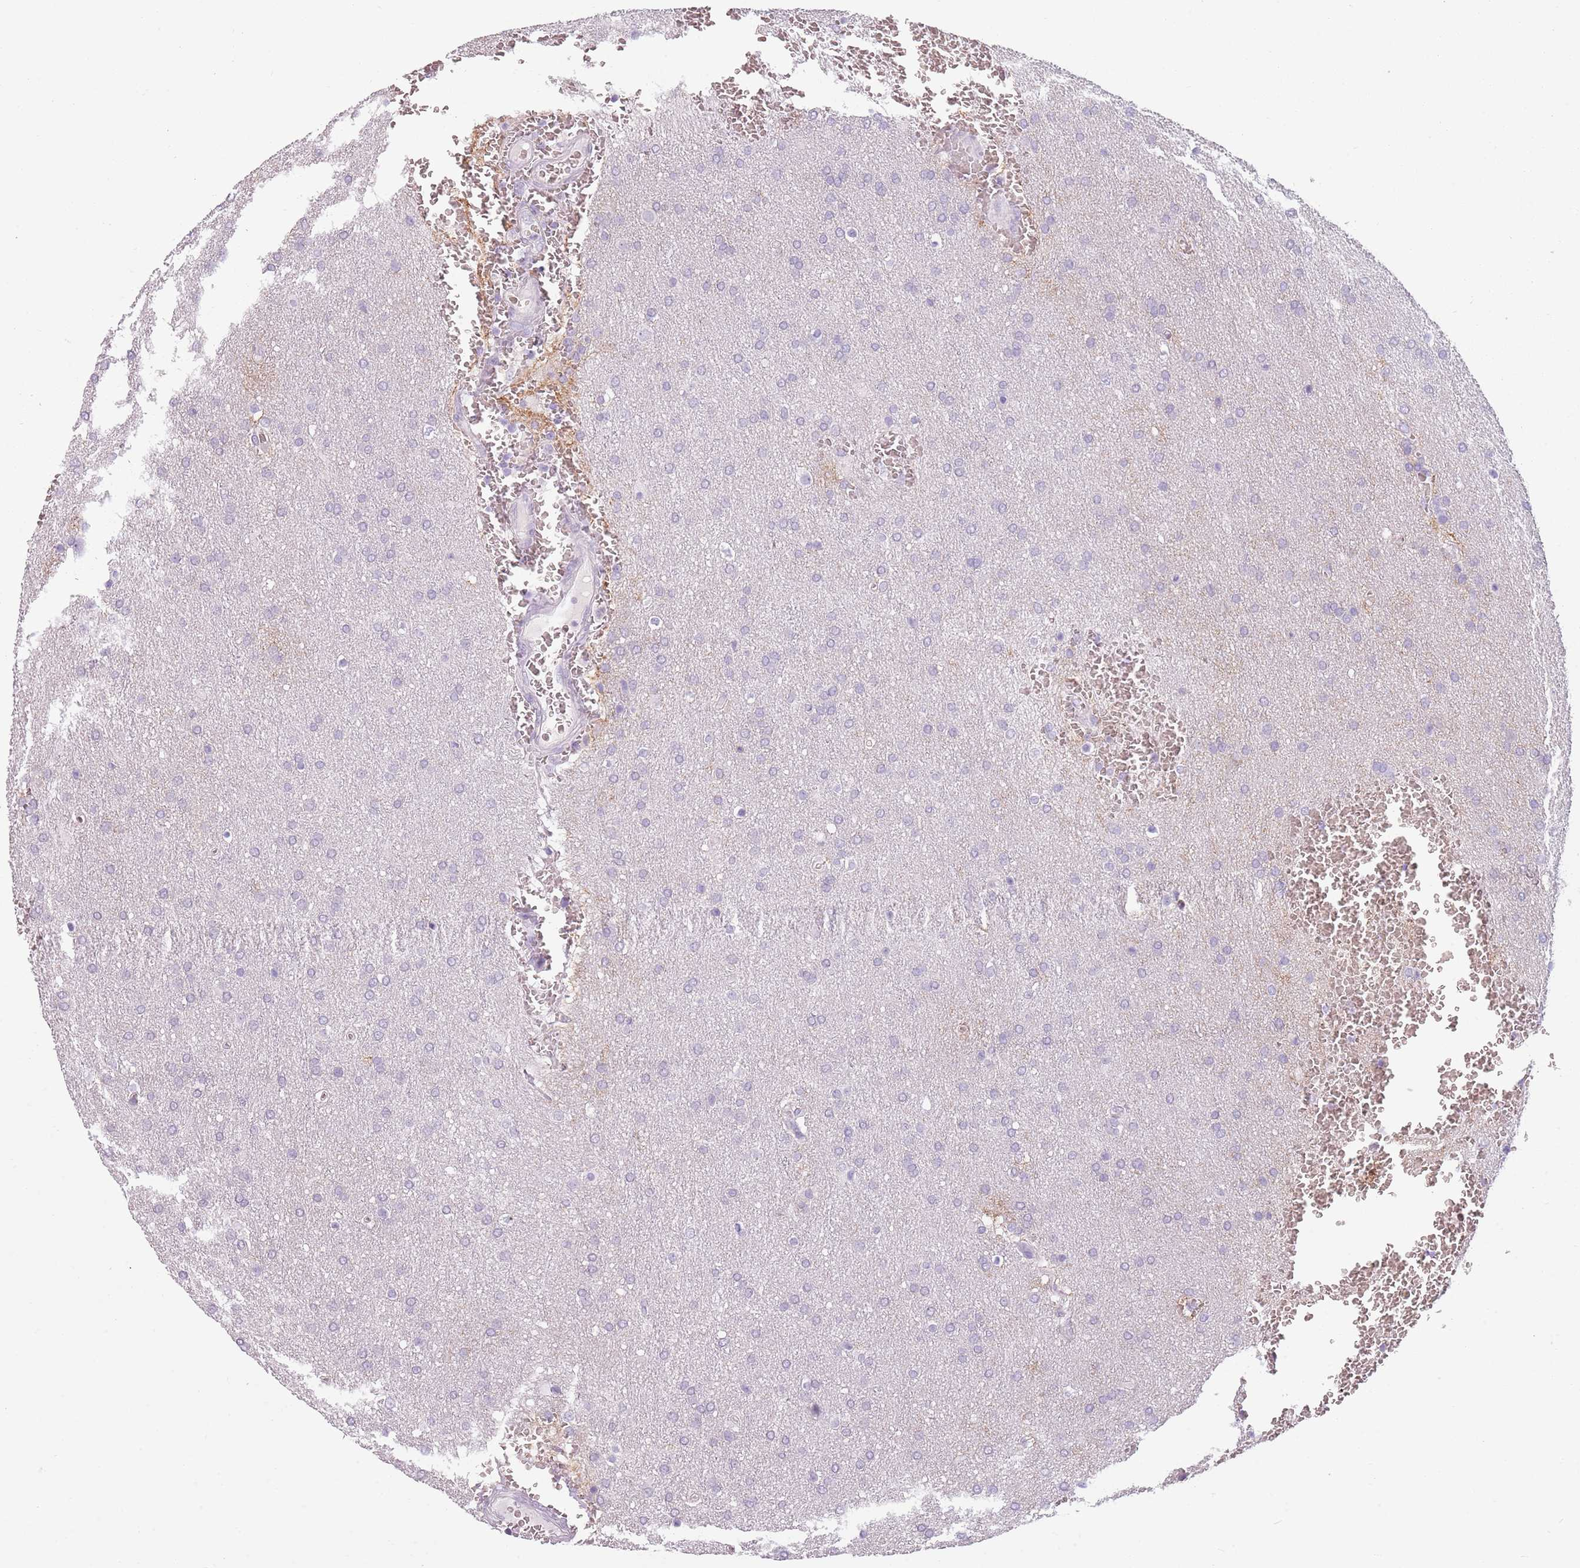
{"staining": {"intensity": "negative", "quantity": "none", "location": "none"}, "tissue": "glioma", "cell_type": "Tumor cells", "image_type": "cancer", "snomed": [{"axis": "morphology", "description": "Glioma, malignant, Low grade"}, {"axis": "topography", "description": "Brain"}], "caption": "Immunohistochemistry (IHC) photomicrograph of neoplastic tissue: malignant glioma (low-grade) stained with DAB (3,3'-diaminobenzidine) shows no significant protein expression in tumor cells.", "gene": "PIEZO1", "patient": {"sex": "female", "age": 32}}